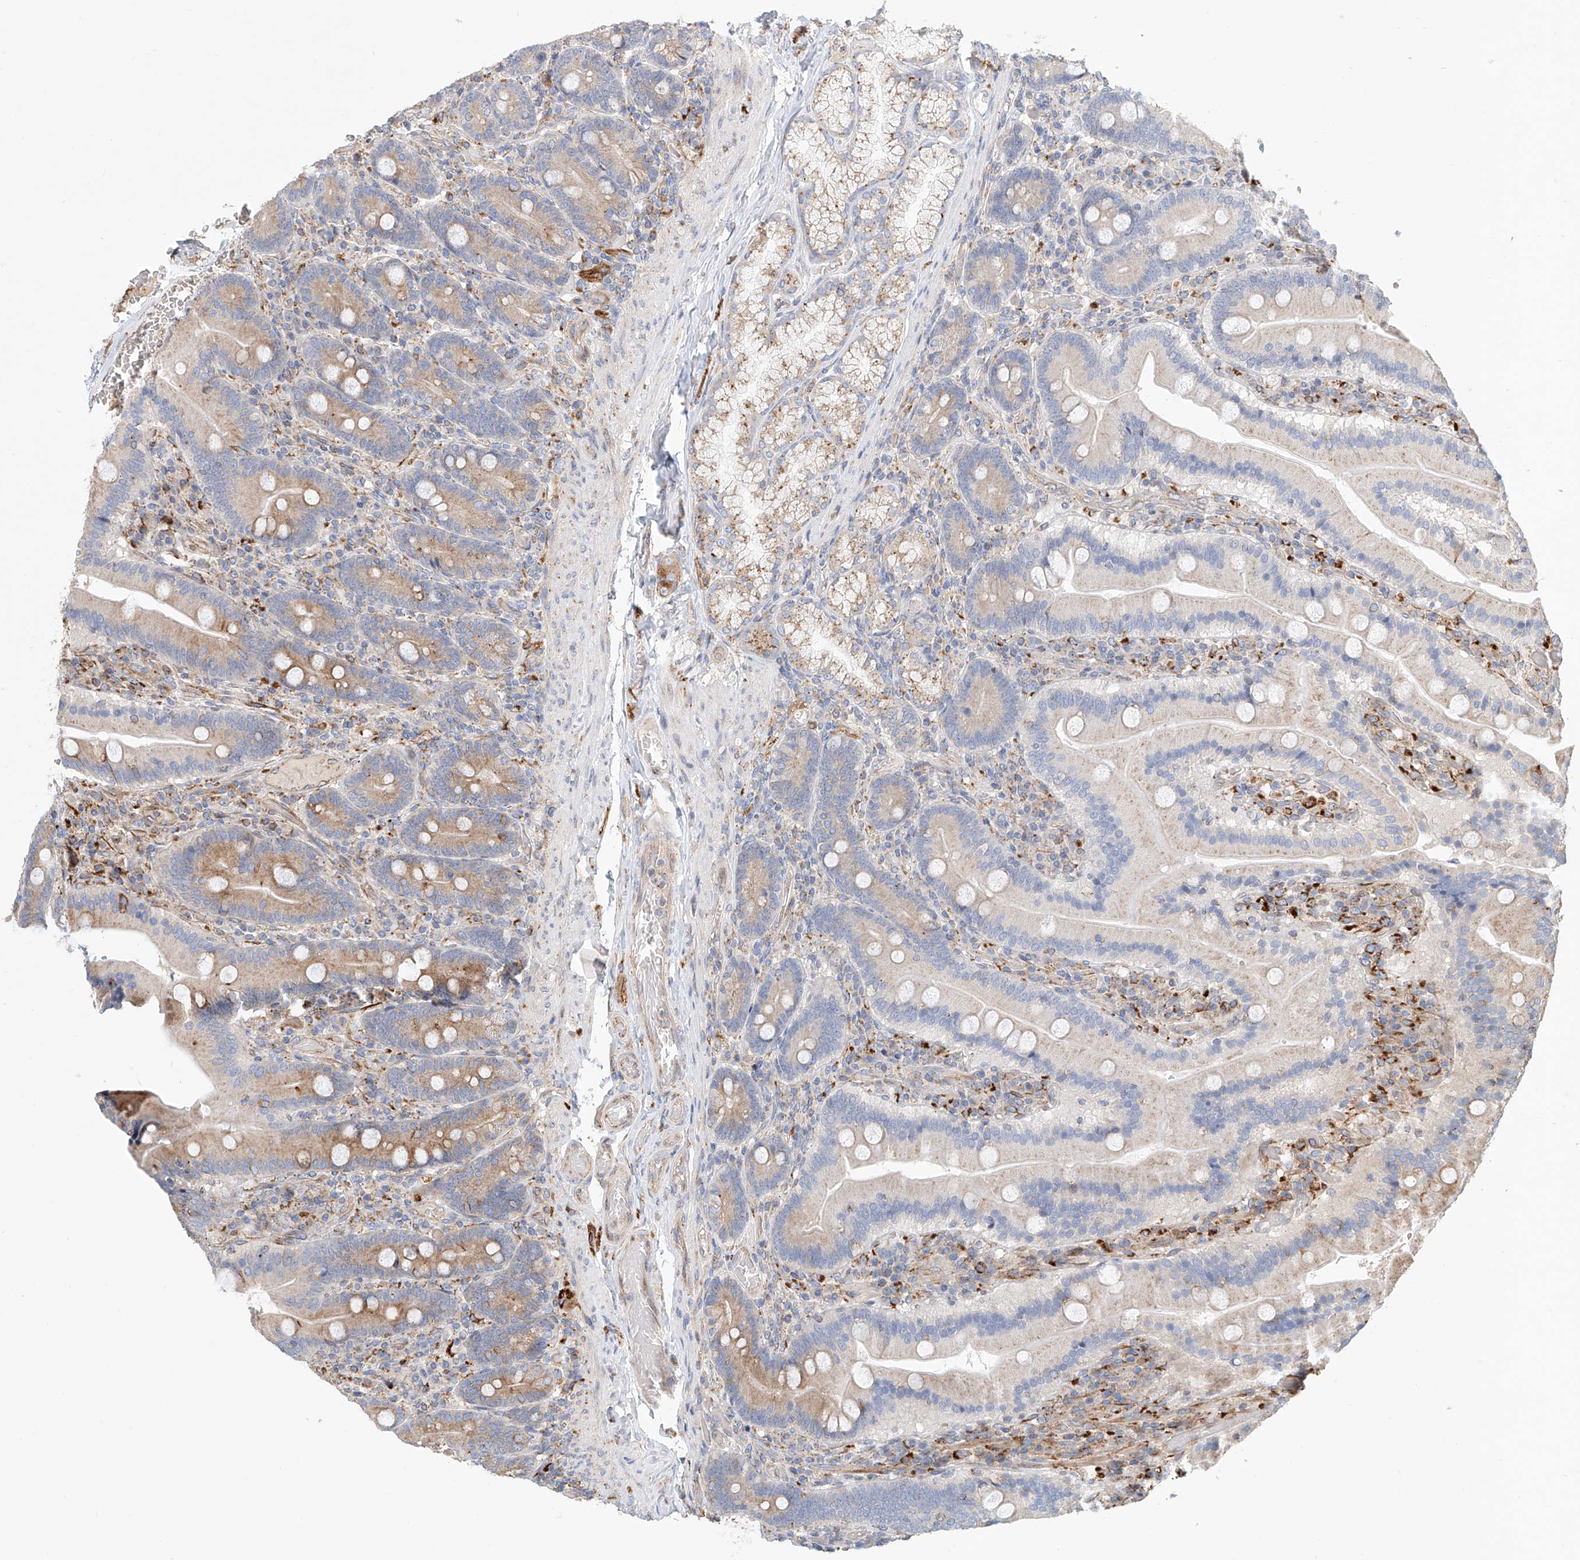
{"staining": {"intensity": "moderate", "quantity": ">75%", "location": "cytoplasmic/membranous"}, "tissue": "duodenum", "cell_type": "Glandular cells", "image_type": "normal", "snomed": [{"axis": "morphology", "description": "Normal tissue, NOS"}, {"axis": "topography", "description": "Duodenum"}], "caption": "This photomicrograph exhibits unremarkable duodenum stained with immunohistochemistry to label a protein in brown. The cytoplasmic/membranous of glandular cells show moderate positivity for the protein. Nuclei are counter-stained blue.", "gene": "HGSNAT", "patient": {"sex": "female", "age": 62}}